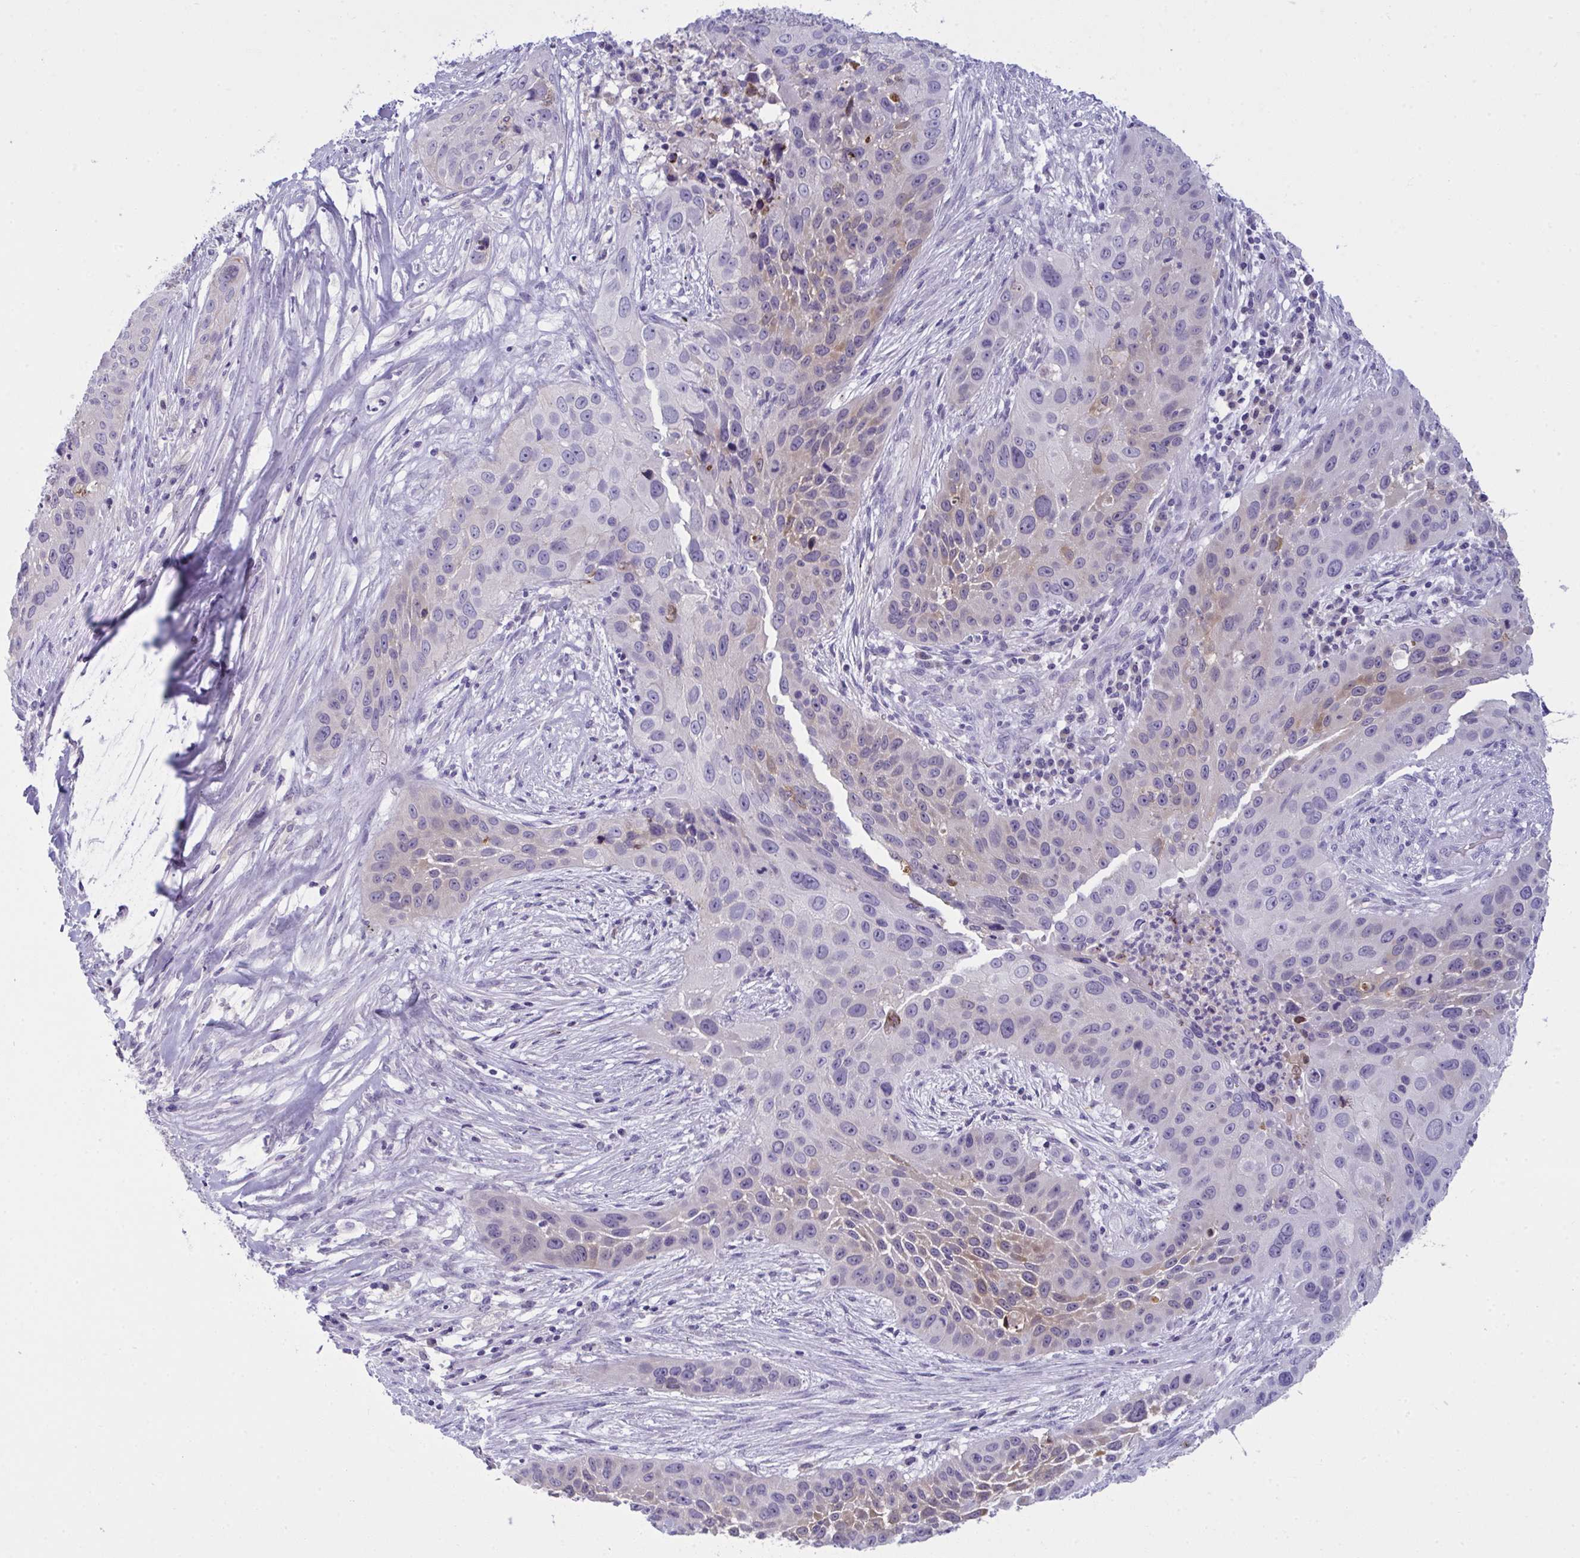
{"staining": {"intensity": "weak", "quantity": "<25%", "location": "cytoplasmic/membranous"}, "tissue": "lung cancer", "cell_type": "Tumor cells", "image_type": "cancer", "snomed": [{"axis": "morphology", "description": "Squamous cell carcinoma, NOS"}, {"axis": "topography", "description": "Lung"}], "caption": "The IHC photomicrograph has no significant expression in tumor cells of lung squamous cell carcinoma tissue.", "gene": "RGPD5", "patient": {"sex": "male", "age": 63}}